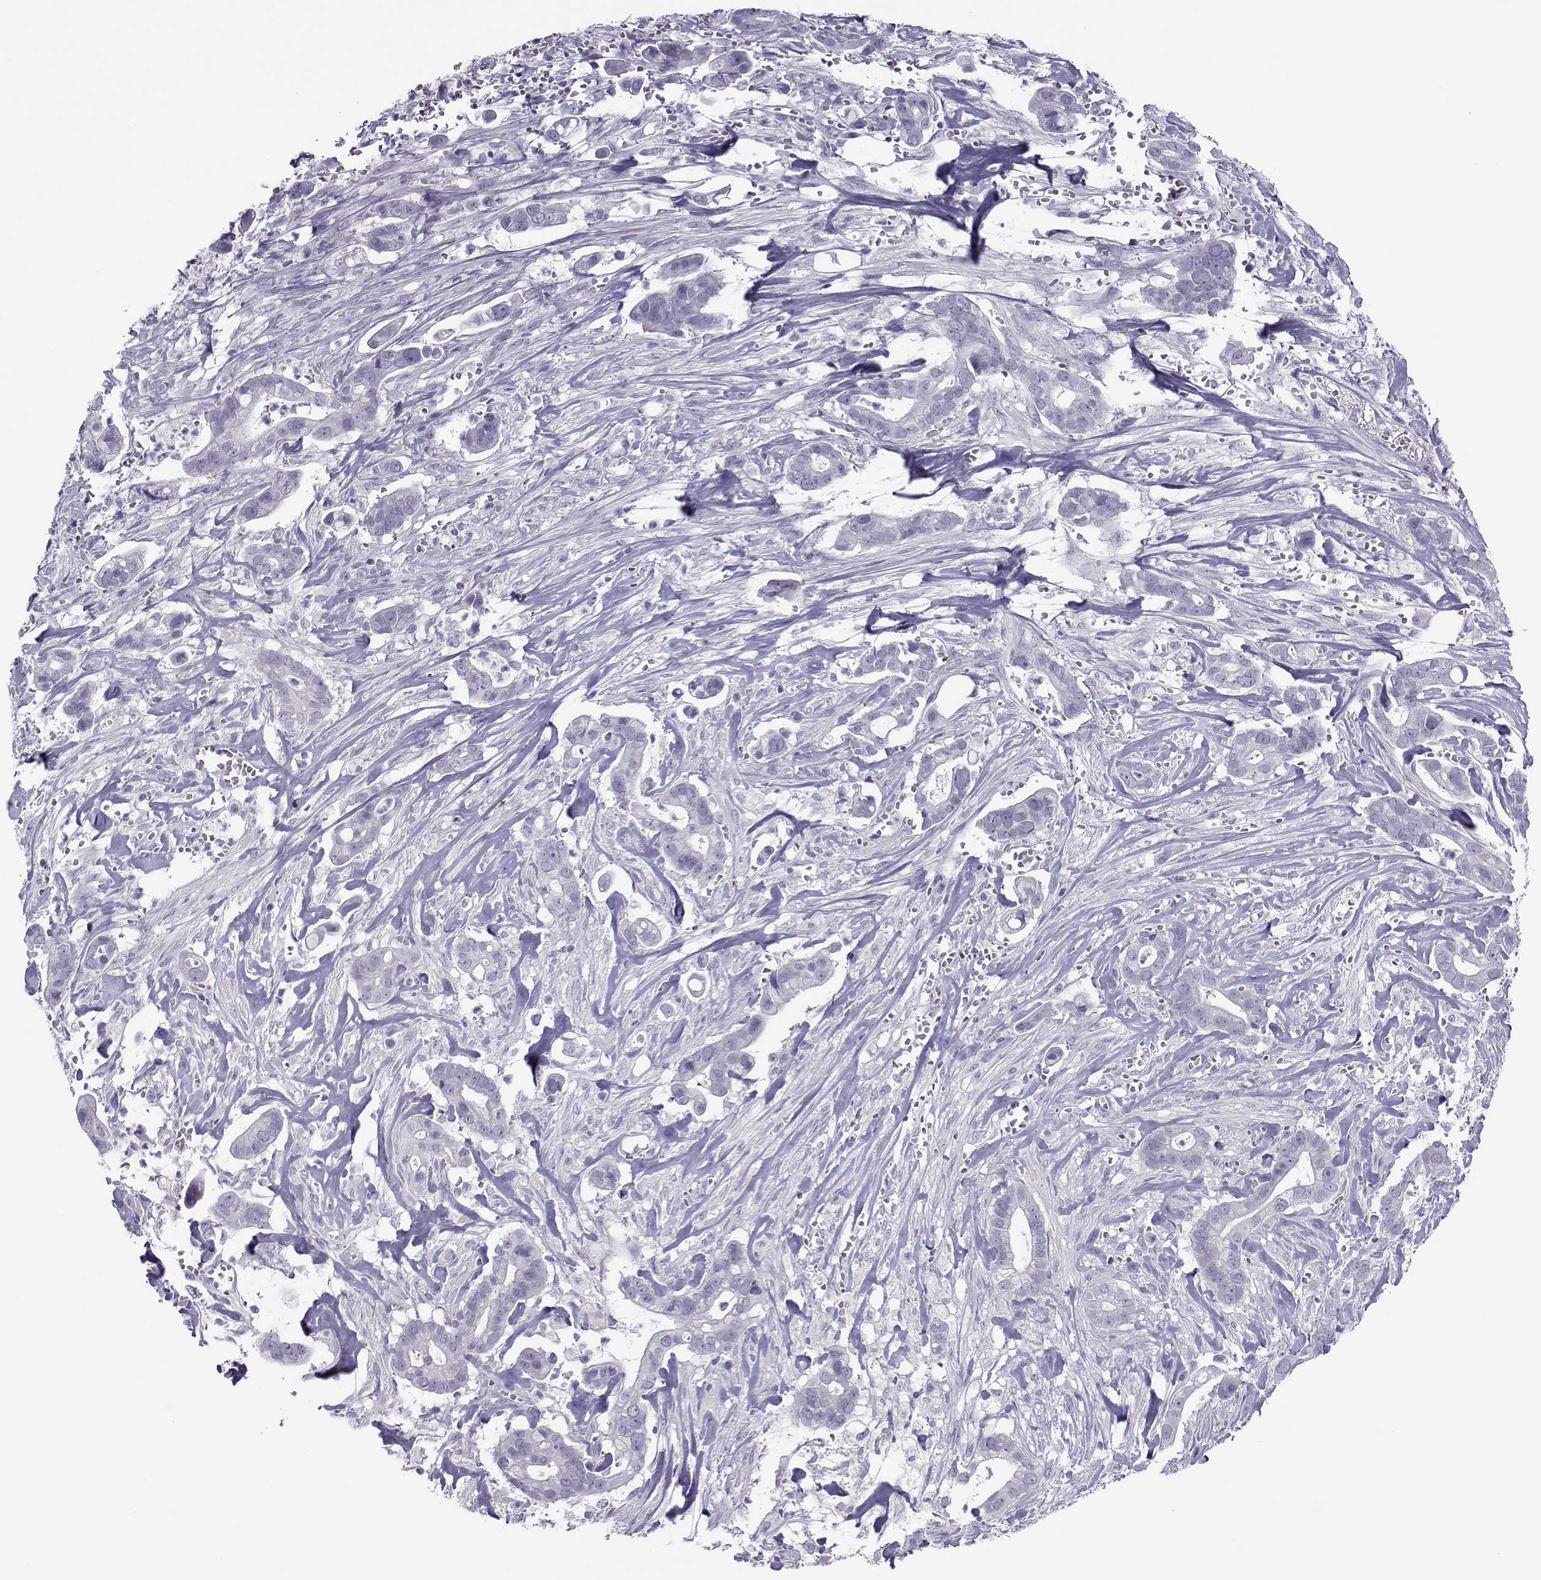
{"staining": {"intensity": "negative", "quantity": "none", "location": "none"}, "tissue": "pancreatic cancer", "cell_type": "Tumor cells", "image_type": "cancer", "snomed": [{"axis": "morphology", "description": "Adenocarcinoma, NOS"}, {"axis": "topography", "description": "Pancreas"}], "caption": "A photomicrograph of human adenocarcinoma (pancreatic) is negative for staining in tumor cells. (DAB immunohistochemistry (IHC), high magnification).", "gene": "TRPM7", "patient": {"sex": "male", "age": 61}}